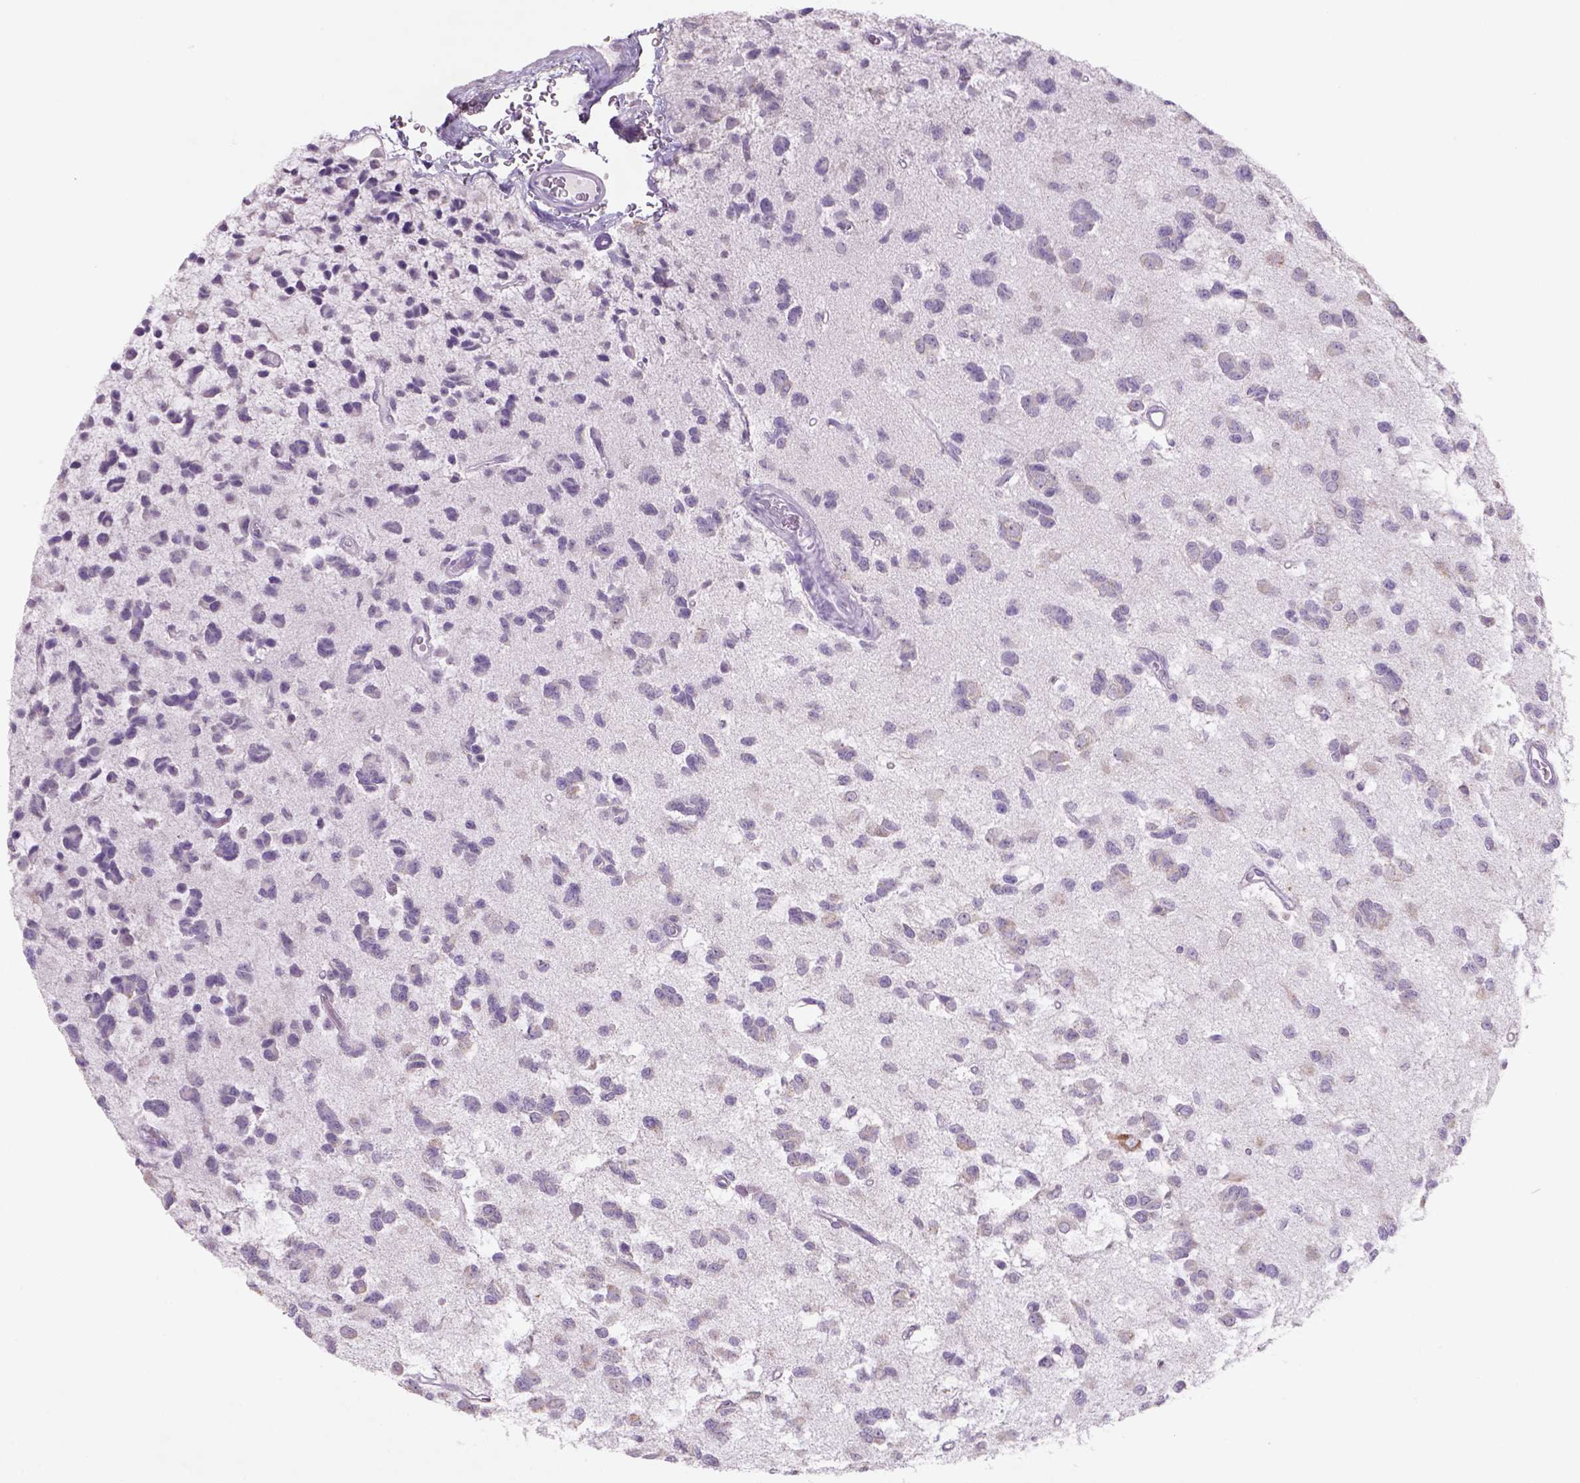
{"staining": {"intensity": "negative", "quantity": "none", "location": "none"}, "tissue": "glioma", "cell_type": "Tumor cells", "image_type": "cancer", "snomed": [{"axis": "morphology", "description": "Glioma, malignant, Low grade"}, {"axis": "topography", "description": "Brain"}], "caption": "Malignant glioma (low-grade) stained for a protein using immunohistochemistry (IHC) demonstrates no staining tumor cells.", "gene": "NAALAD2", "patient": {"sex": "female", "age": 45}}